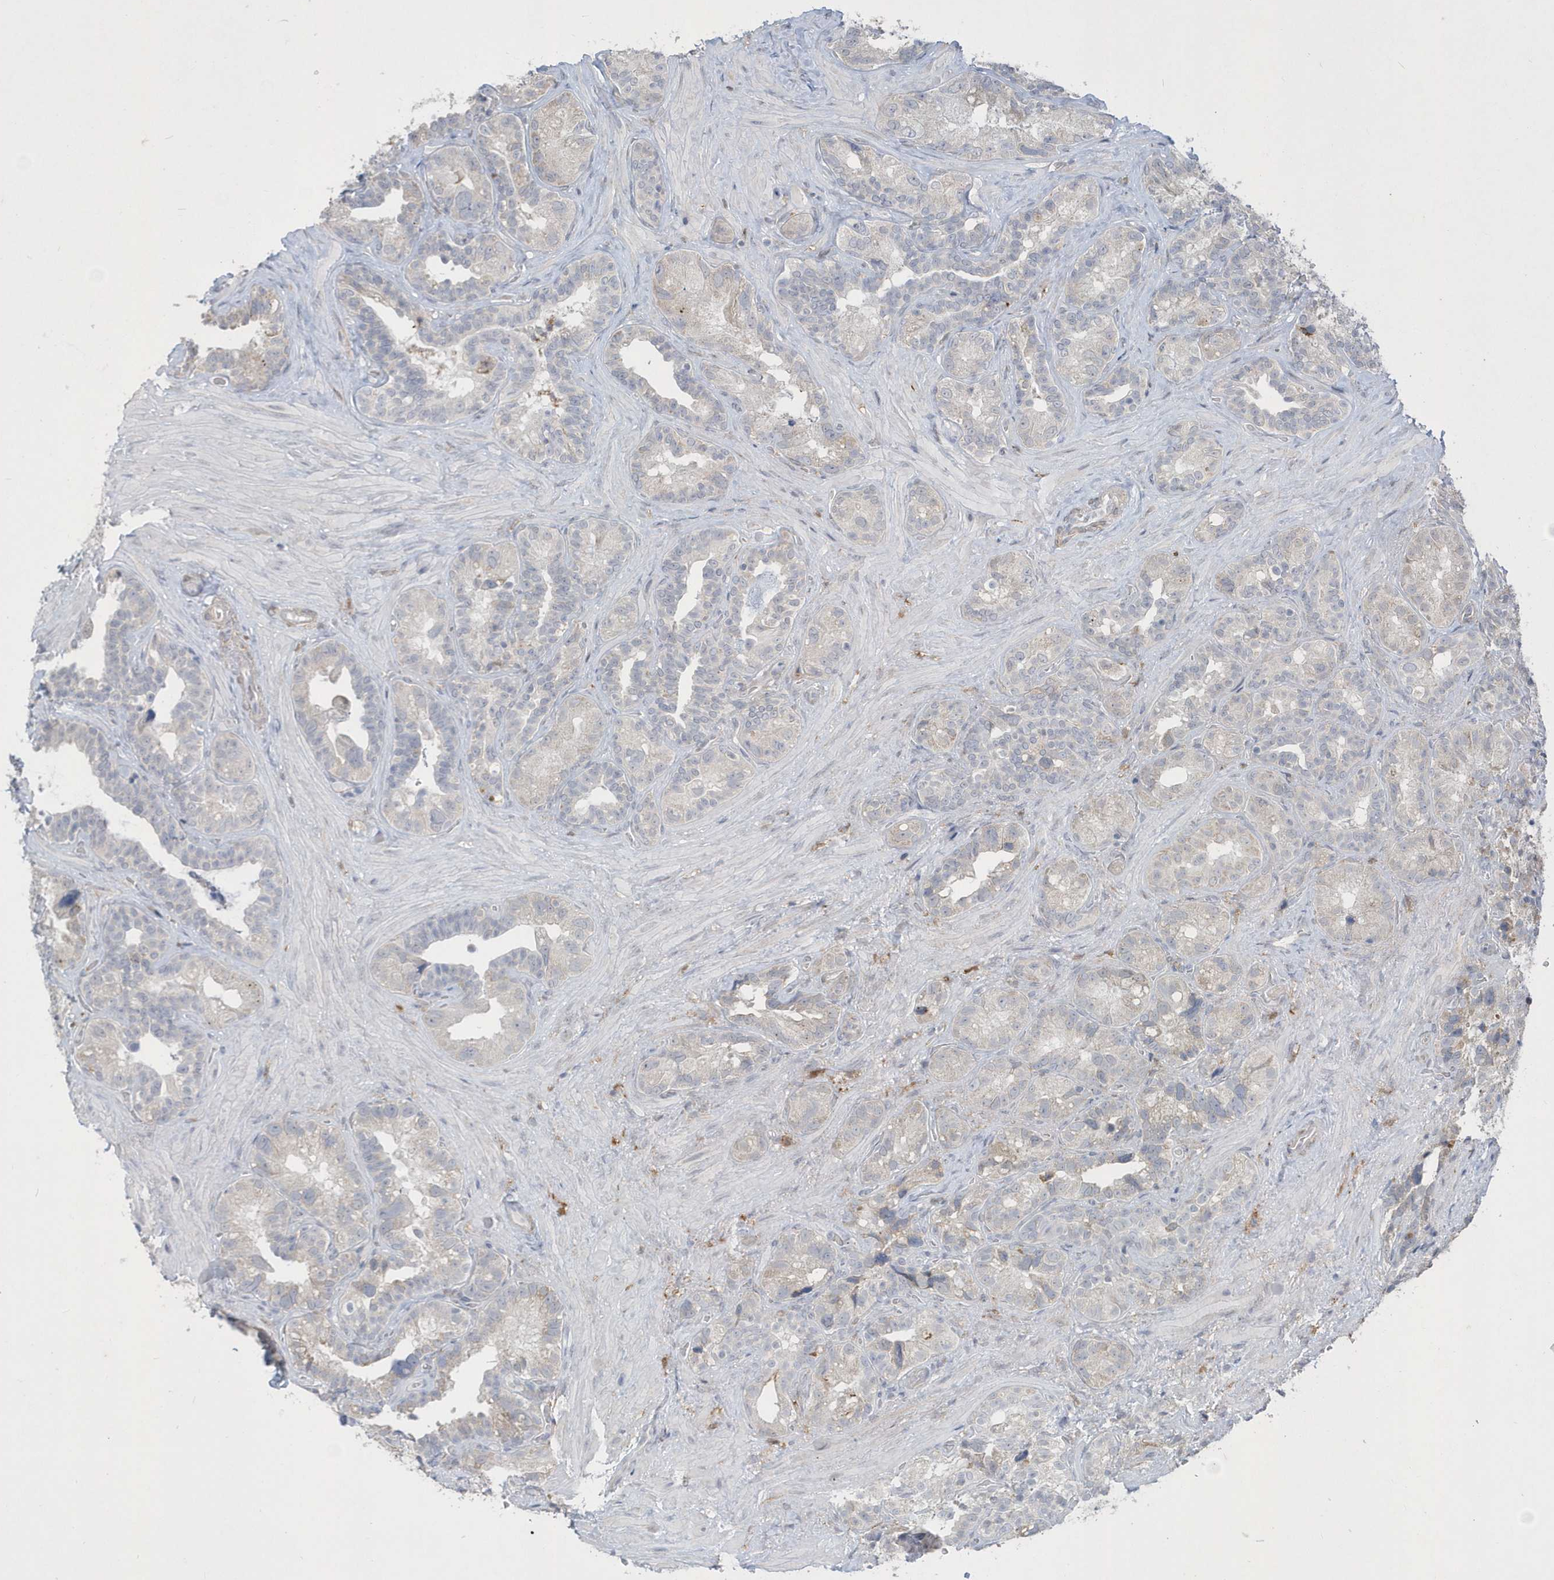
{"staining": {"intensity": "weak", "quantity": "<25%", "location": "cytoplasmic/membranous"}, "tissue": "seminal vesicle", "cell_type": "Glandular cells", "image_type": "normal", "snomed": [{"axis": "morphology", "description": "Normal tissue, NOS"}, {"axis": "topography", "description": "Seminal veicle"}, {"axis": "topography", "description": "Peripheral nerve tissue"}], "caption": "An image of human seminal vesicle is negative for staining in glandular cells.", "gene": "TSPEAR", "patient": {"sex": "male", "age": 67}}